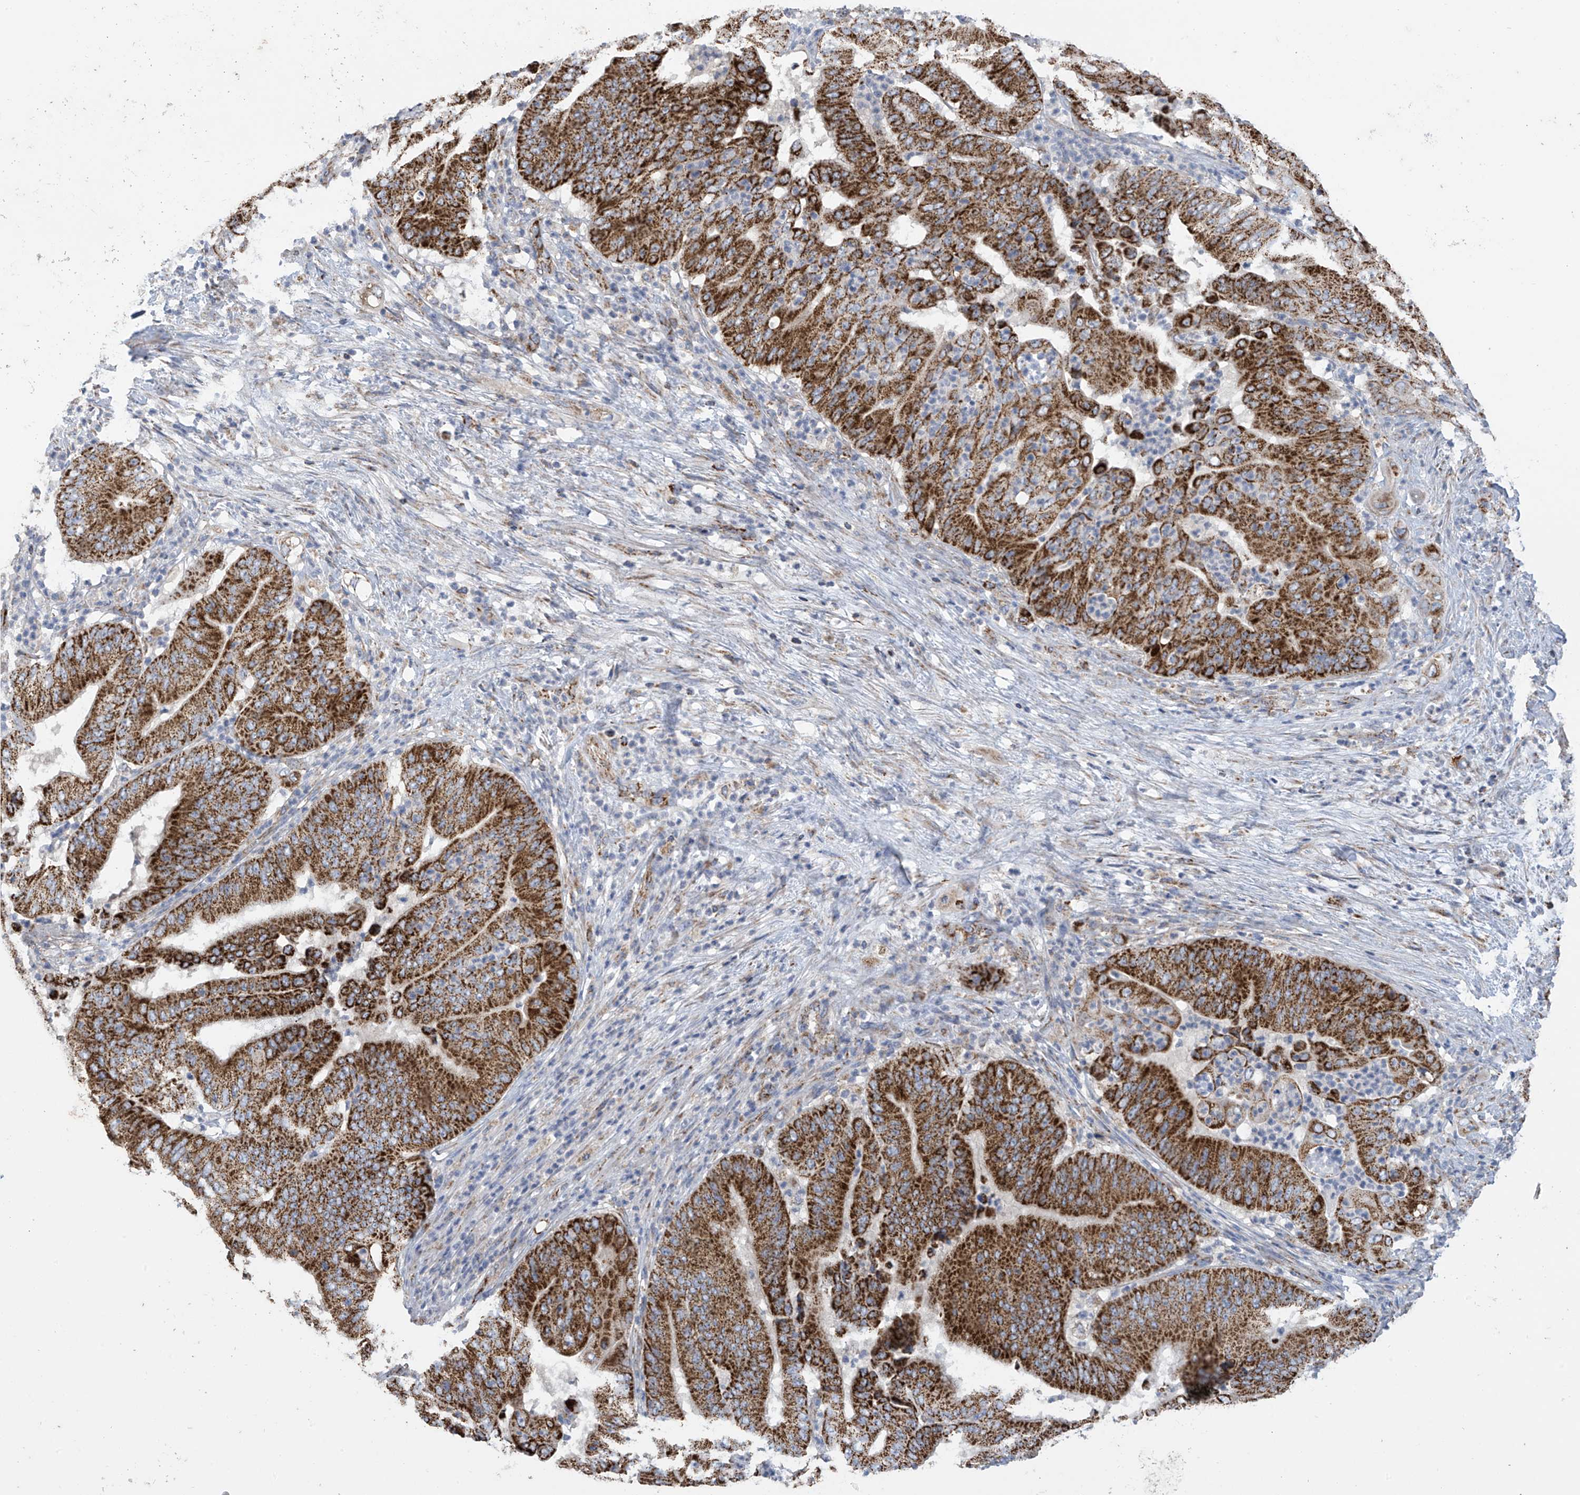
{"staining": {"intensity": "strong", "quantity": ">75%", "location": "cytoplasmic/membranous"}, "tissue": "pancreatic cancer", "cell_type": "Tumor cells", "image_type": "cancer", "snomed": [{"axis": "morphology", "description": "Adenocarcinoma, NOS"}, {"axis": "topography", "description": "Pancreas"}], "caption": "Immunohistochemistry (IHC) (DAB (3,3'-diaminobenzidine)) staining of human adenocarcinoma (pancreatic) reveals strong cytoplasmic/membranous protein staining in about >75% of tumor cells.", "gene": "PNPT1", "patient": {"sex": "female", "age": 77}}